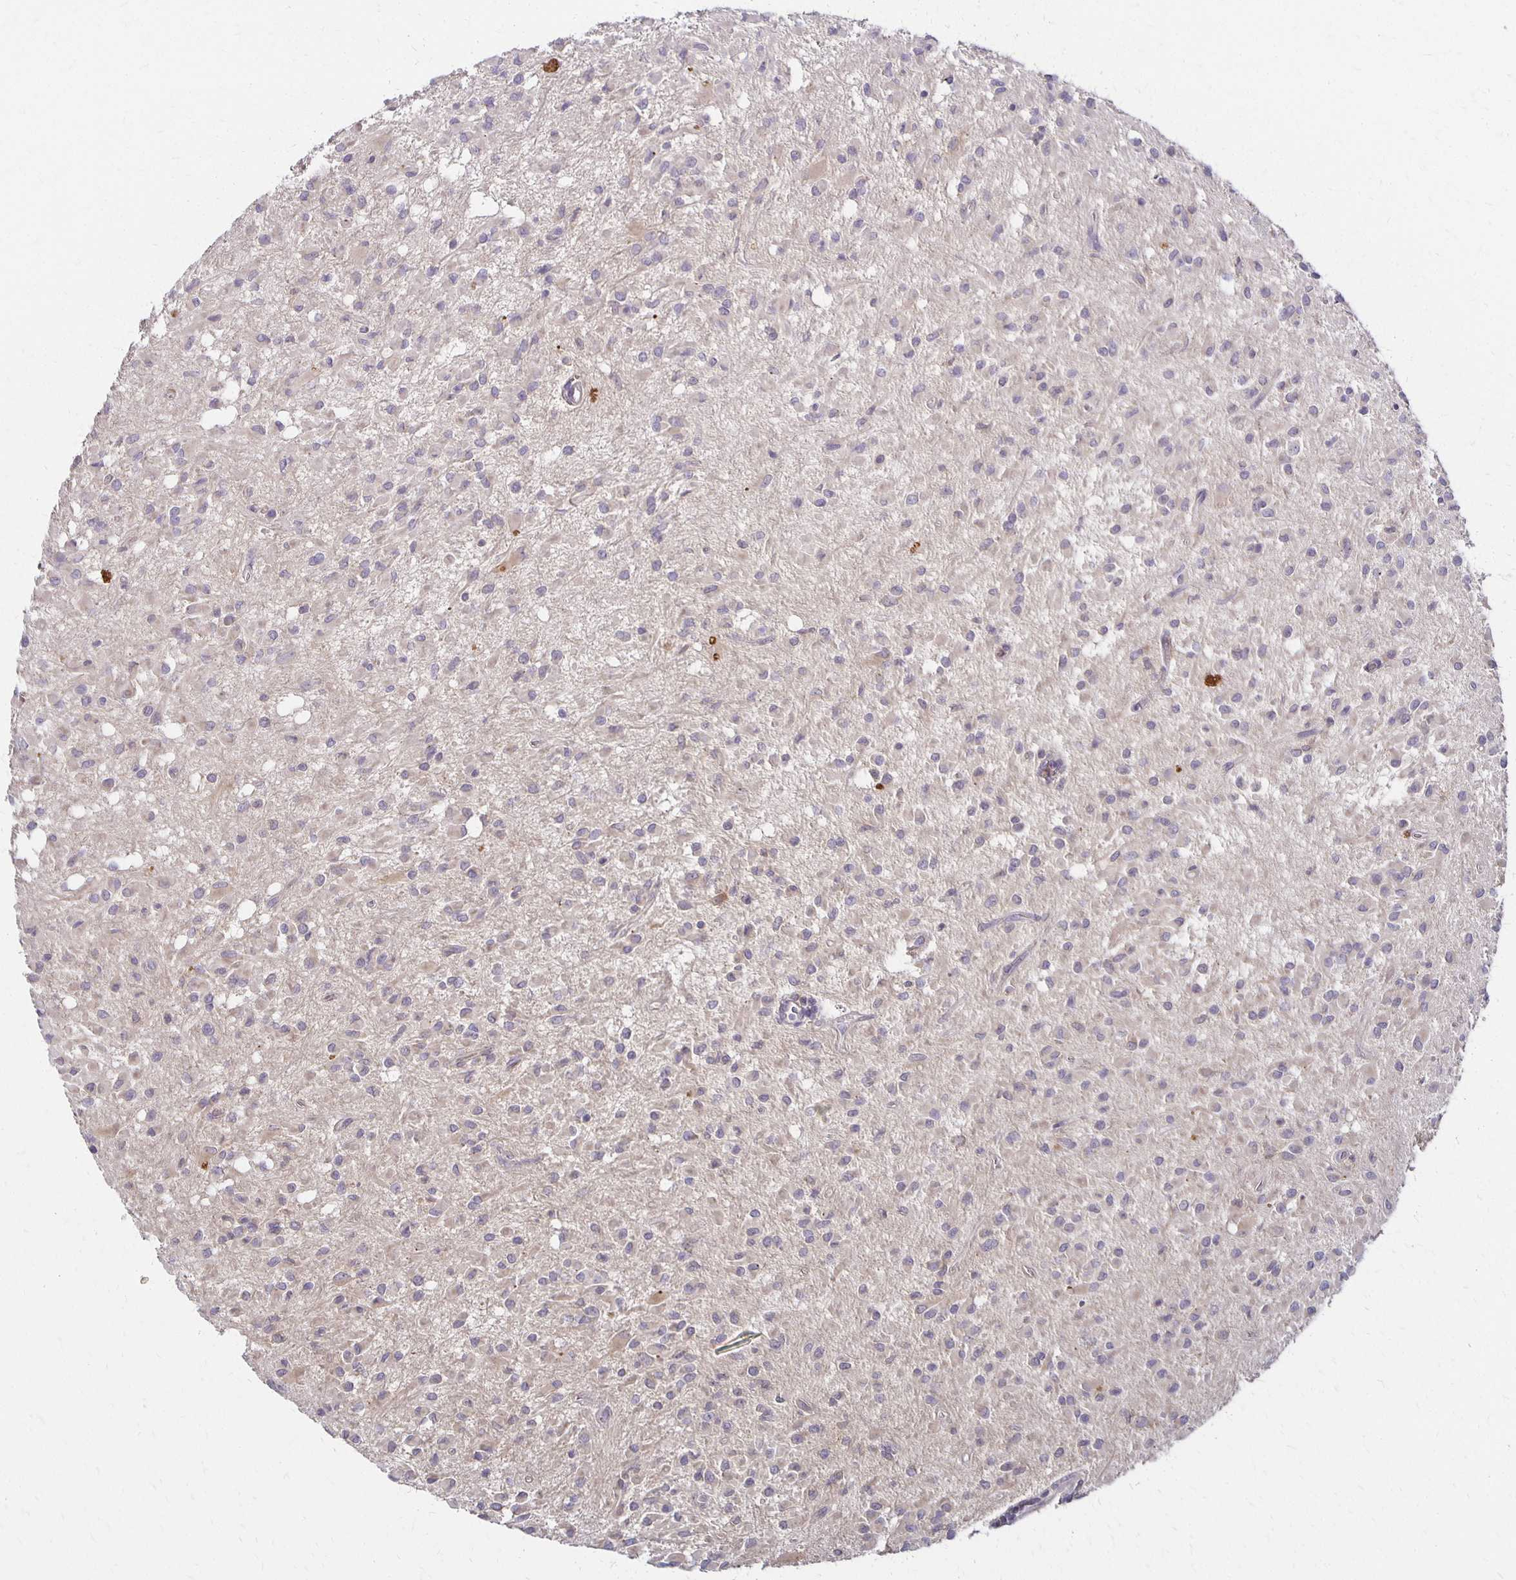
{"staining": {"intensity": "negative", "quantity": "none", "location": "none"}, "tissue": "glioma", "cell_type": "Tumor cells", "image_type": "cancer", "snomed": [{"axis": "morphology", "description": "Glioma, malignant, Low grade"}, {"axis": "topography", "description": "Brain"}], "caption": "DAB (3,3'-diaminobenzidine) immunohistochemical staining of glioma shows no significant positivity in tumor cells. (DAB IHC visualized using brightfield microscopy, high magnification).", "gene": "GPX4", "patient": {"sex": "female", "age": 33}}